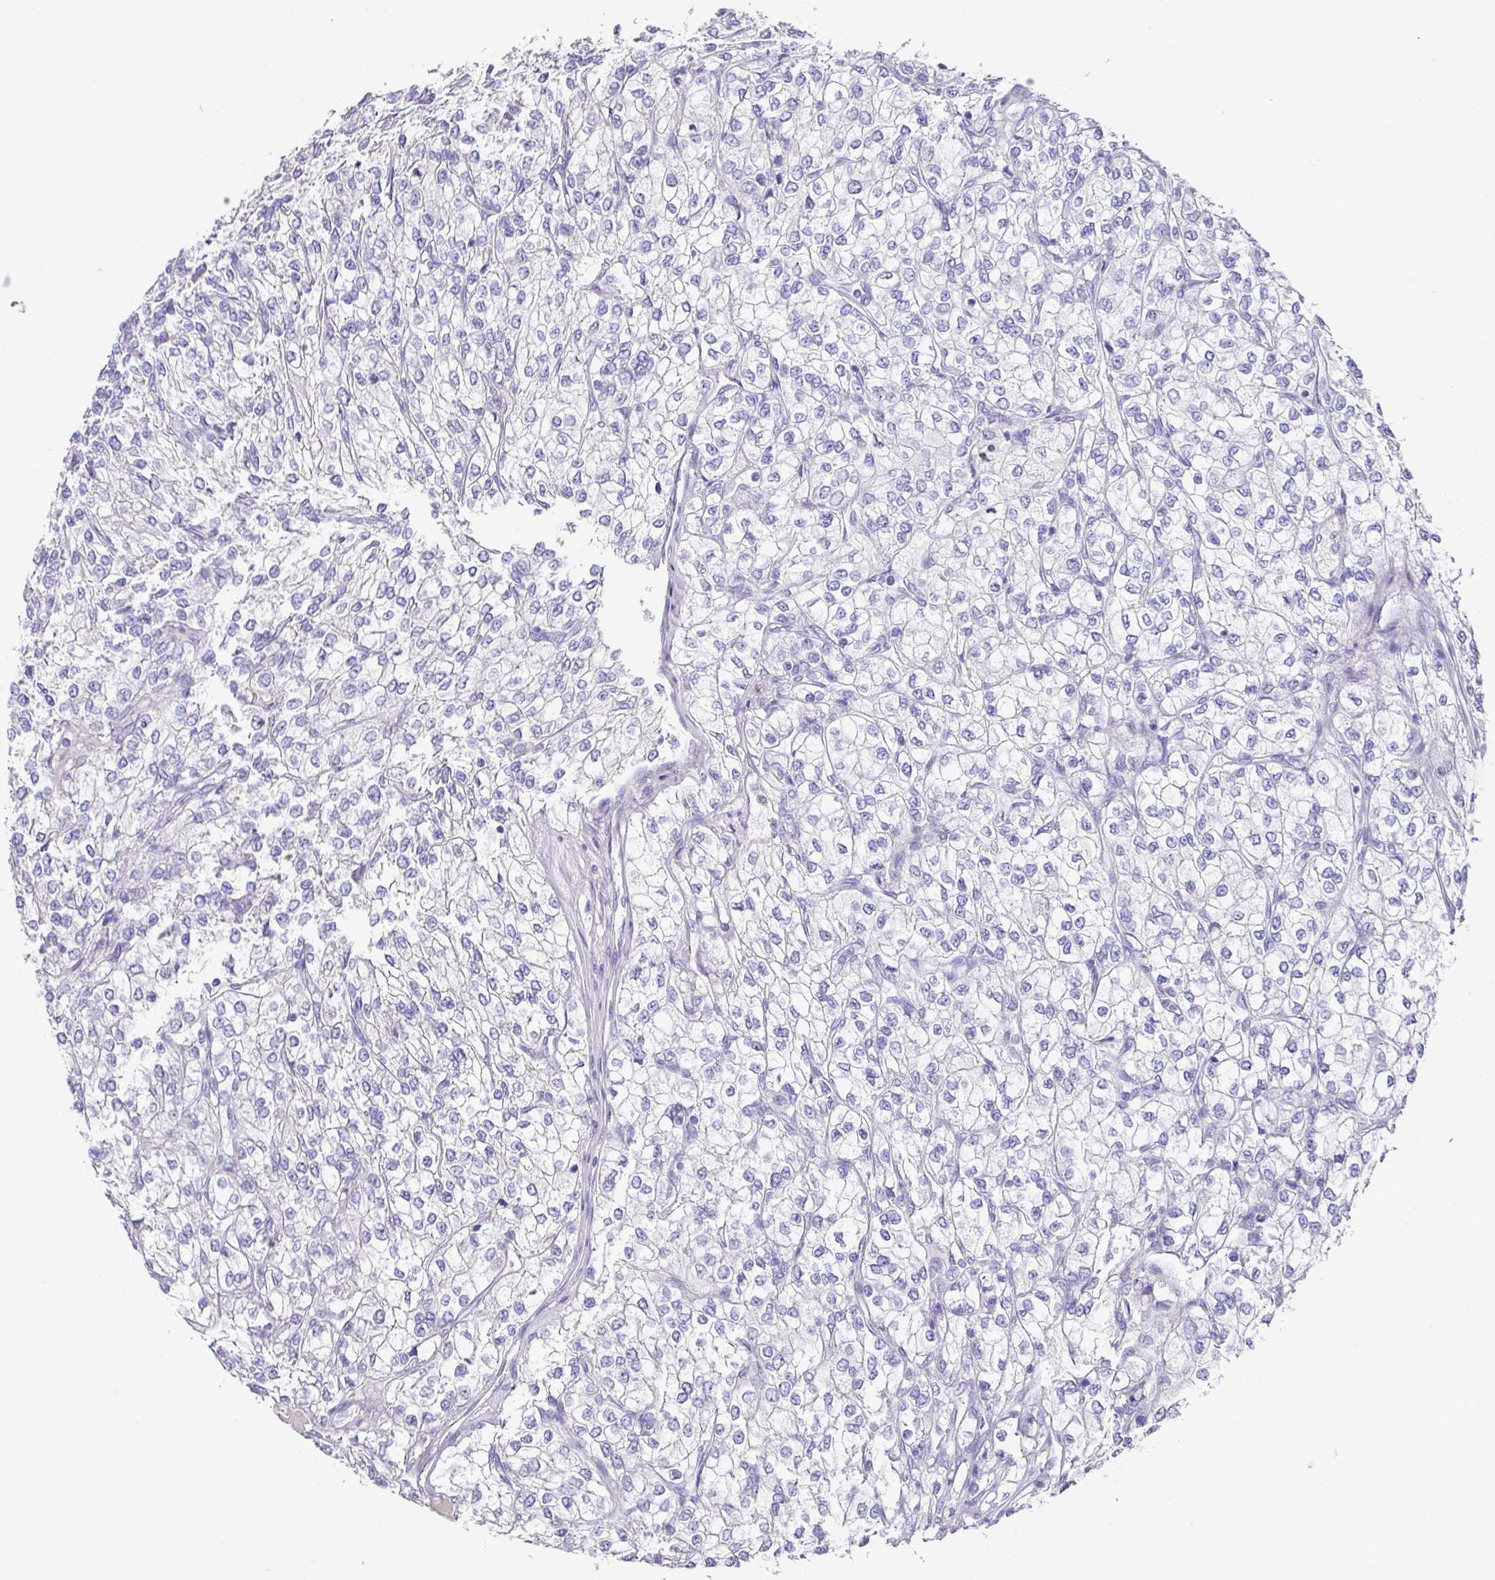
{"staining": {"intensity": "negative", "quantity": "none", "location": "none"}, "tissue": "renal cancer", "cell_type": "Tumor cells", "image_type": "cancer", "snomed": [{"axis": "morphology", "description": "Adenocarcinoma, NOS"}, {"axis": "topography", "description": "Kidney"}], "caption": "Renal cancer (adenocarcinoma) was stained to show a protein in brown. There is no significant expression in tumor cells.", "gene": "TARM1", "patient": {"sex": "male", "age": 80}}